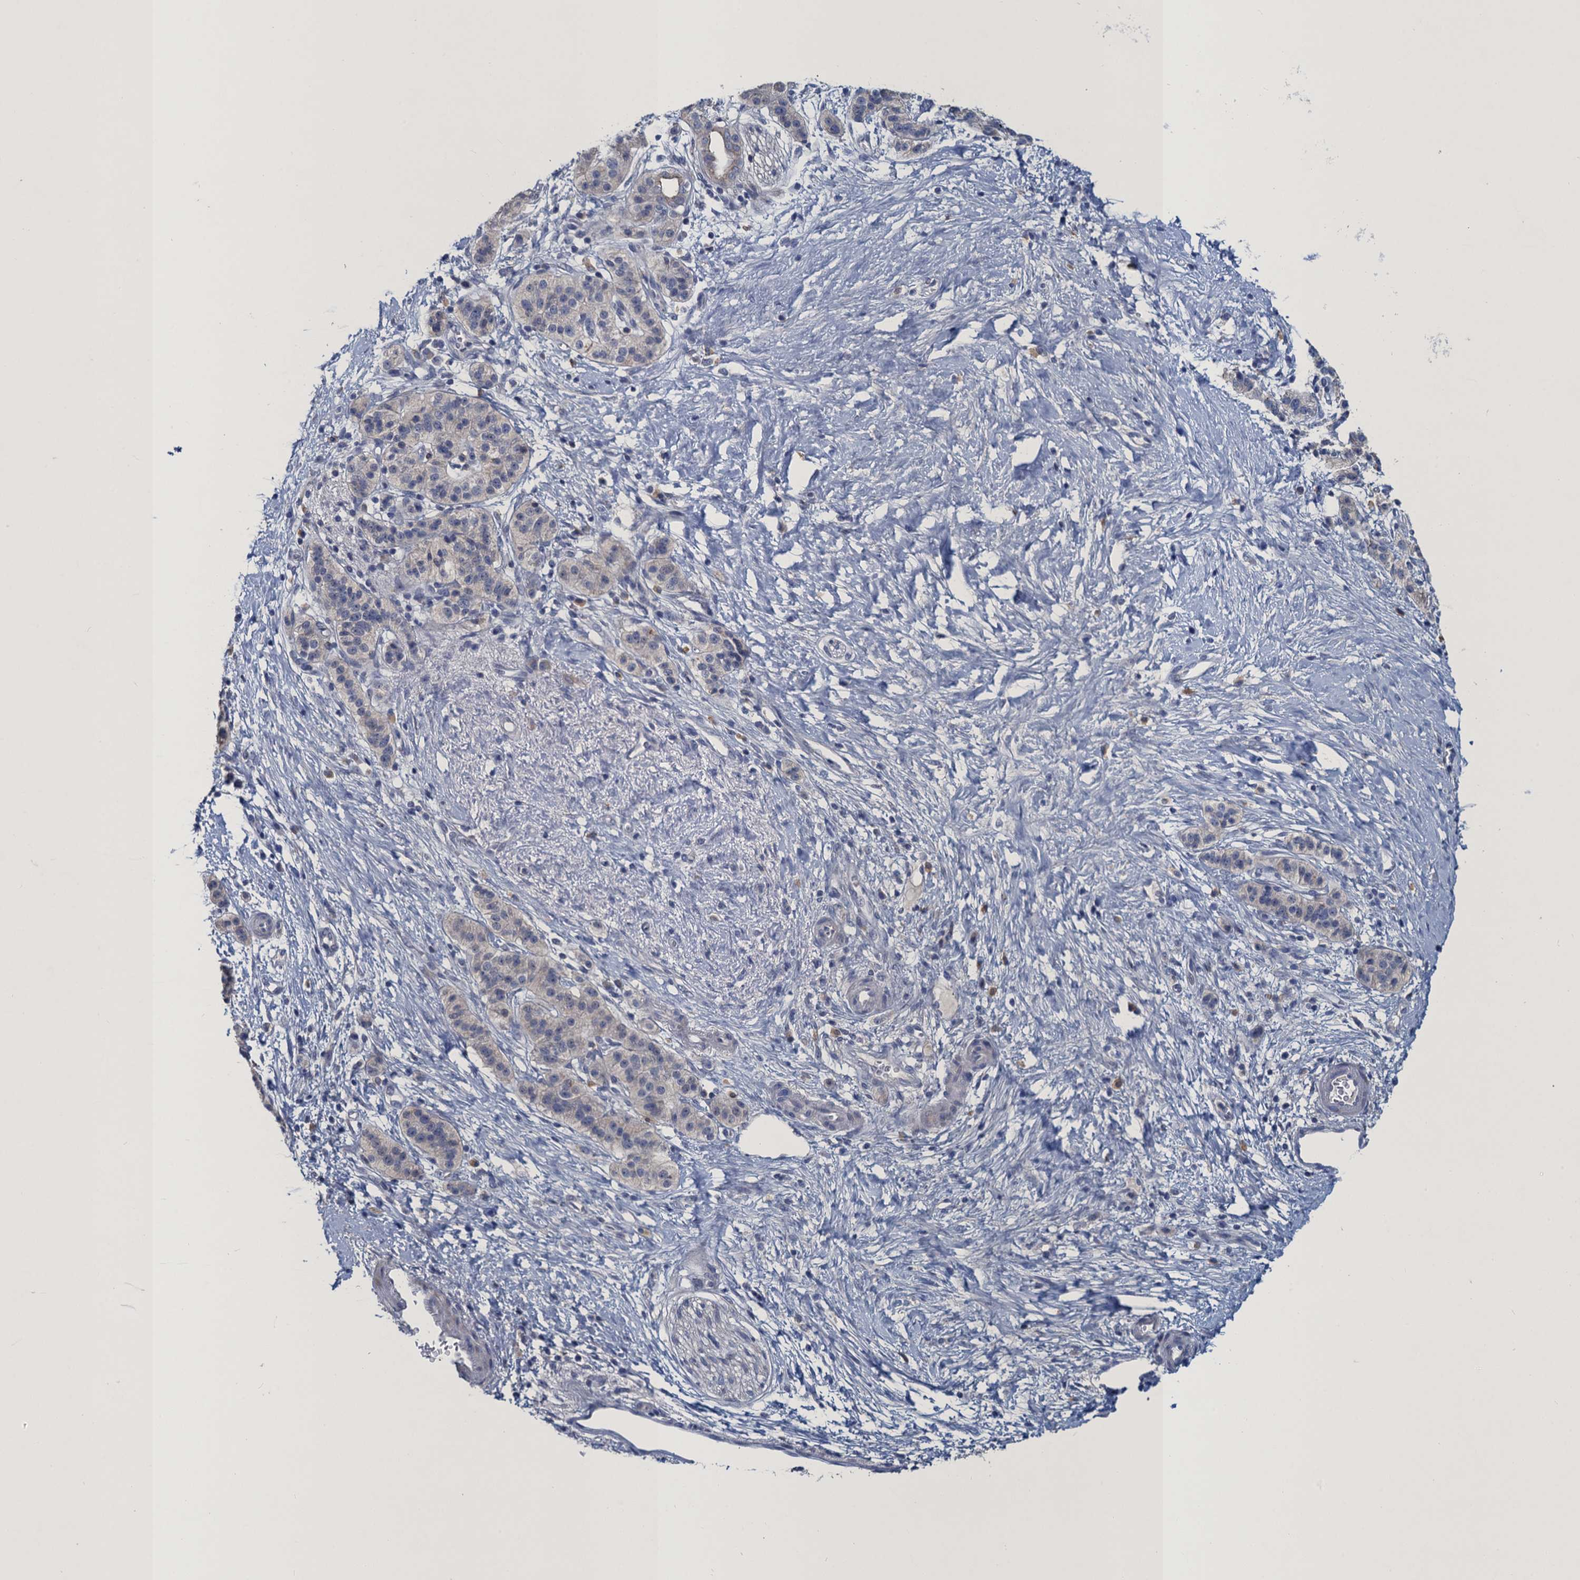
{"staining": {"intensity": "negative", "quantity": "none", "location": "none"}, "tissue": "pancreatic cancer", "cell_type": "Tumor cells", "image_type": "cancer", "snomed": [{"axis": "morphology", "description": "Adenocarcinoma, NOS"}, {"axis": "topography", "description": "Pancreas"}], "caption": "Immunohistochemical staining of human pancreatic adenocarcinoma shows no significant positivity in tumor cells.", "gene": "ATOSA", "patient": {"sex": "male", "age": 50}}